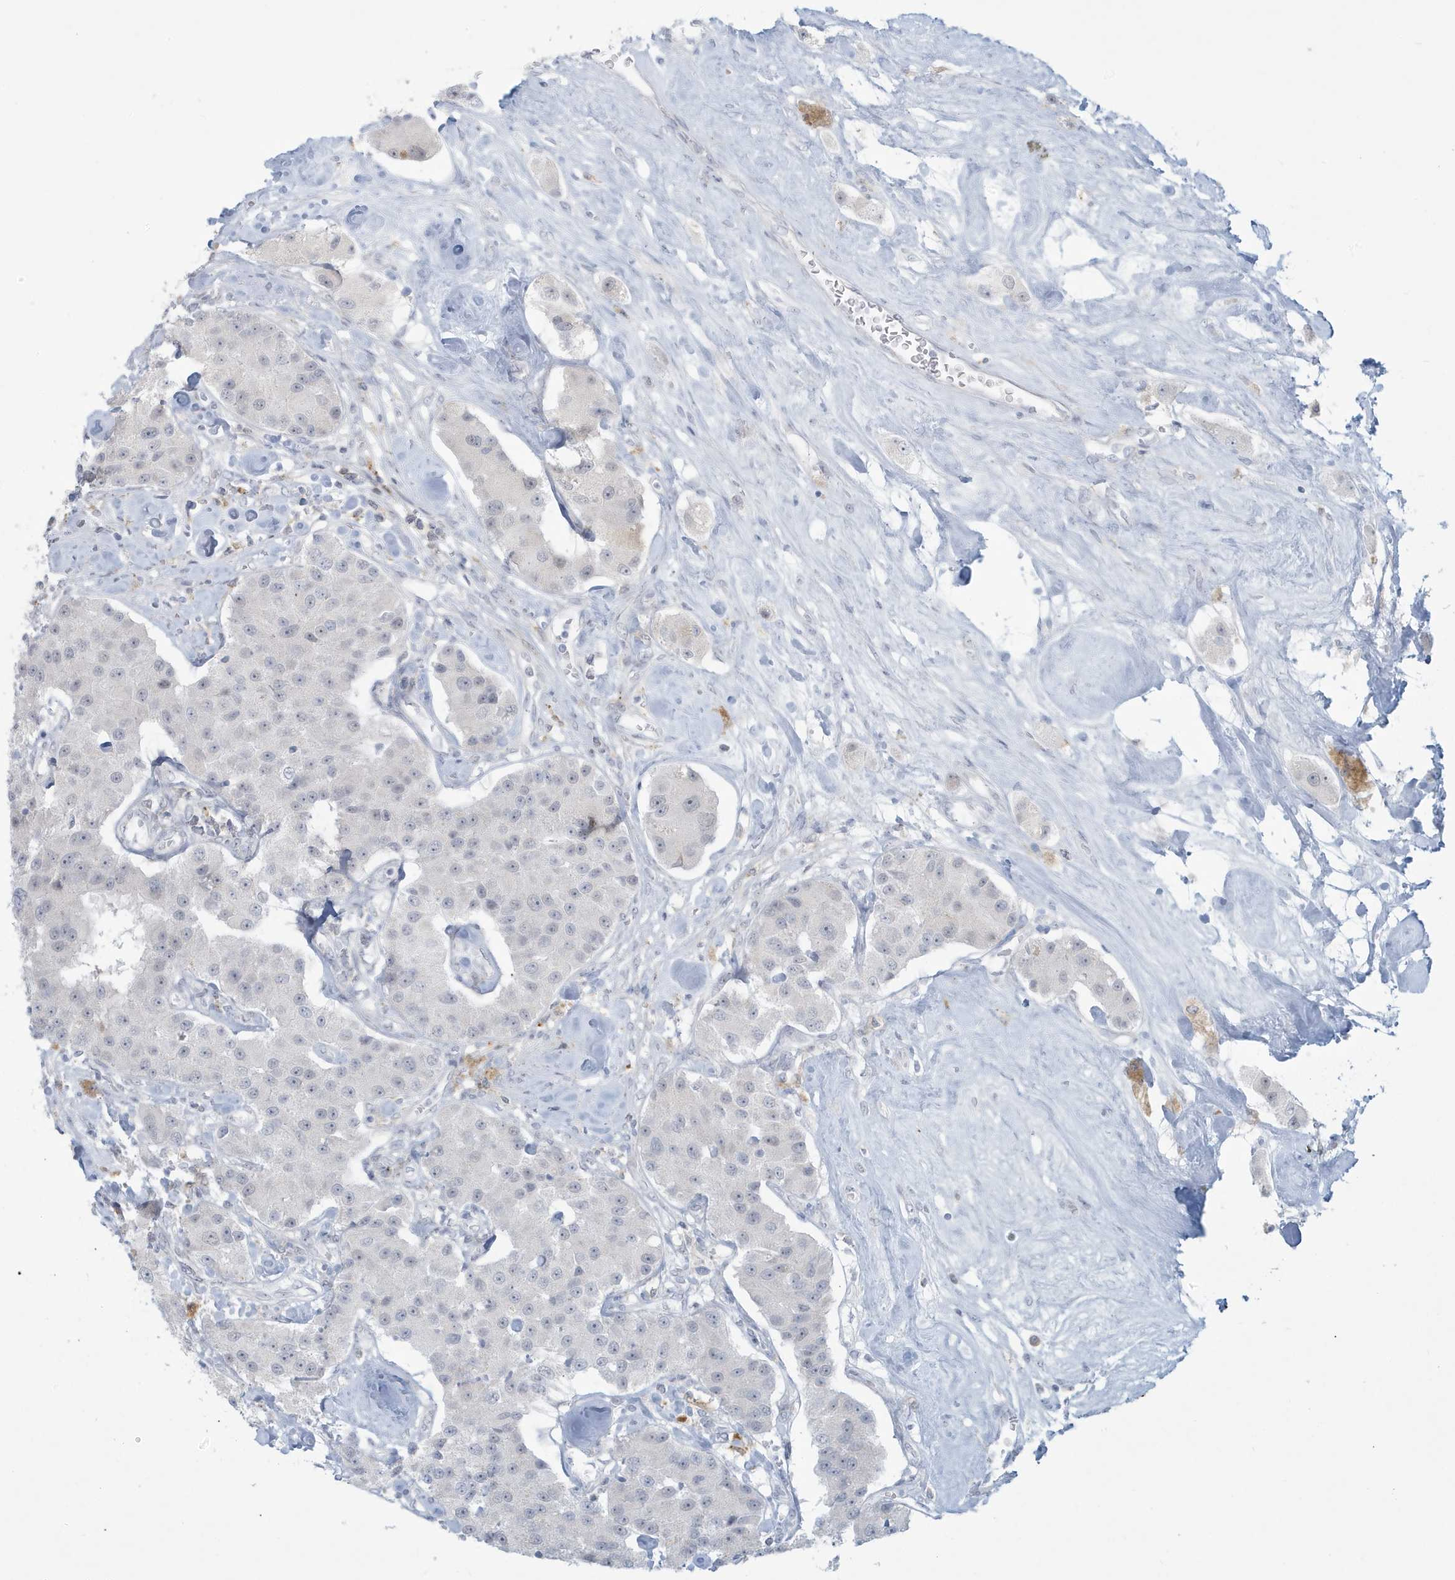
{"staining": {"intensity": "negative", "quantity": "none", "location": "none"}, "tissue": "carcinoid", "cell_type": "Tumor cells", "image_type": "cancer", "snomed": [{"axis": "morphology", "description": "Carcinoid, malignant, NOS"}, {"axis": "topography", "description": "Pancreas"}], "caption": "This micrograph is of carcinoid stained with immunohistochemistry (IHC) to label a protein in brown with the nuclei are counter-stained blue. There is no positivity in tumor cells.", "gene": "HERC6", "patient": {"sex": "male", "age": 41}}